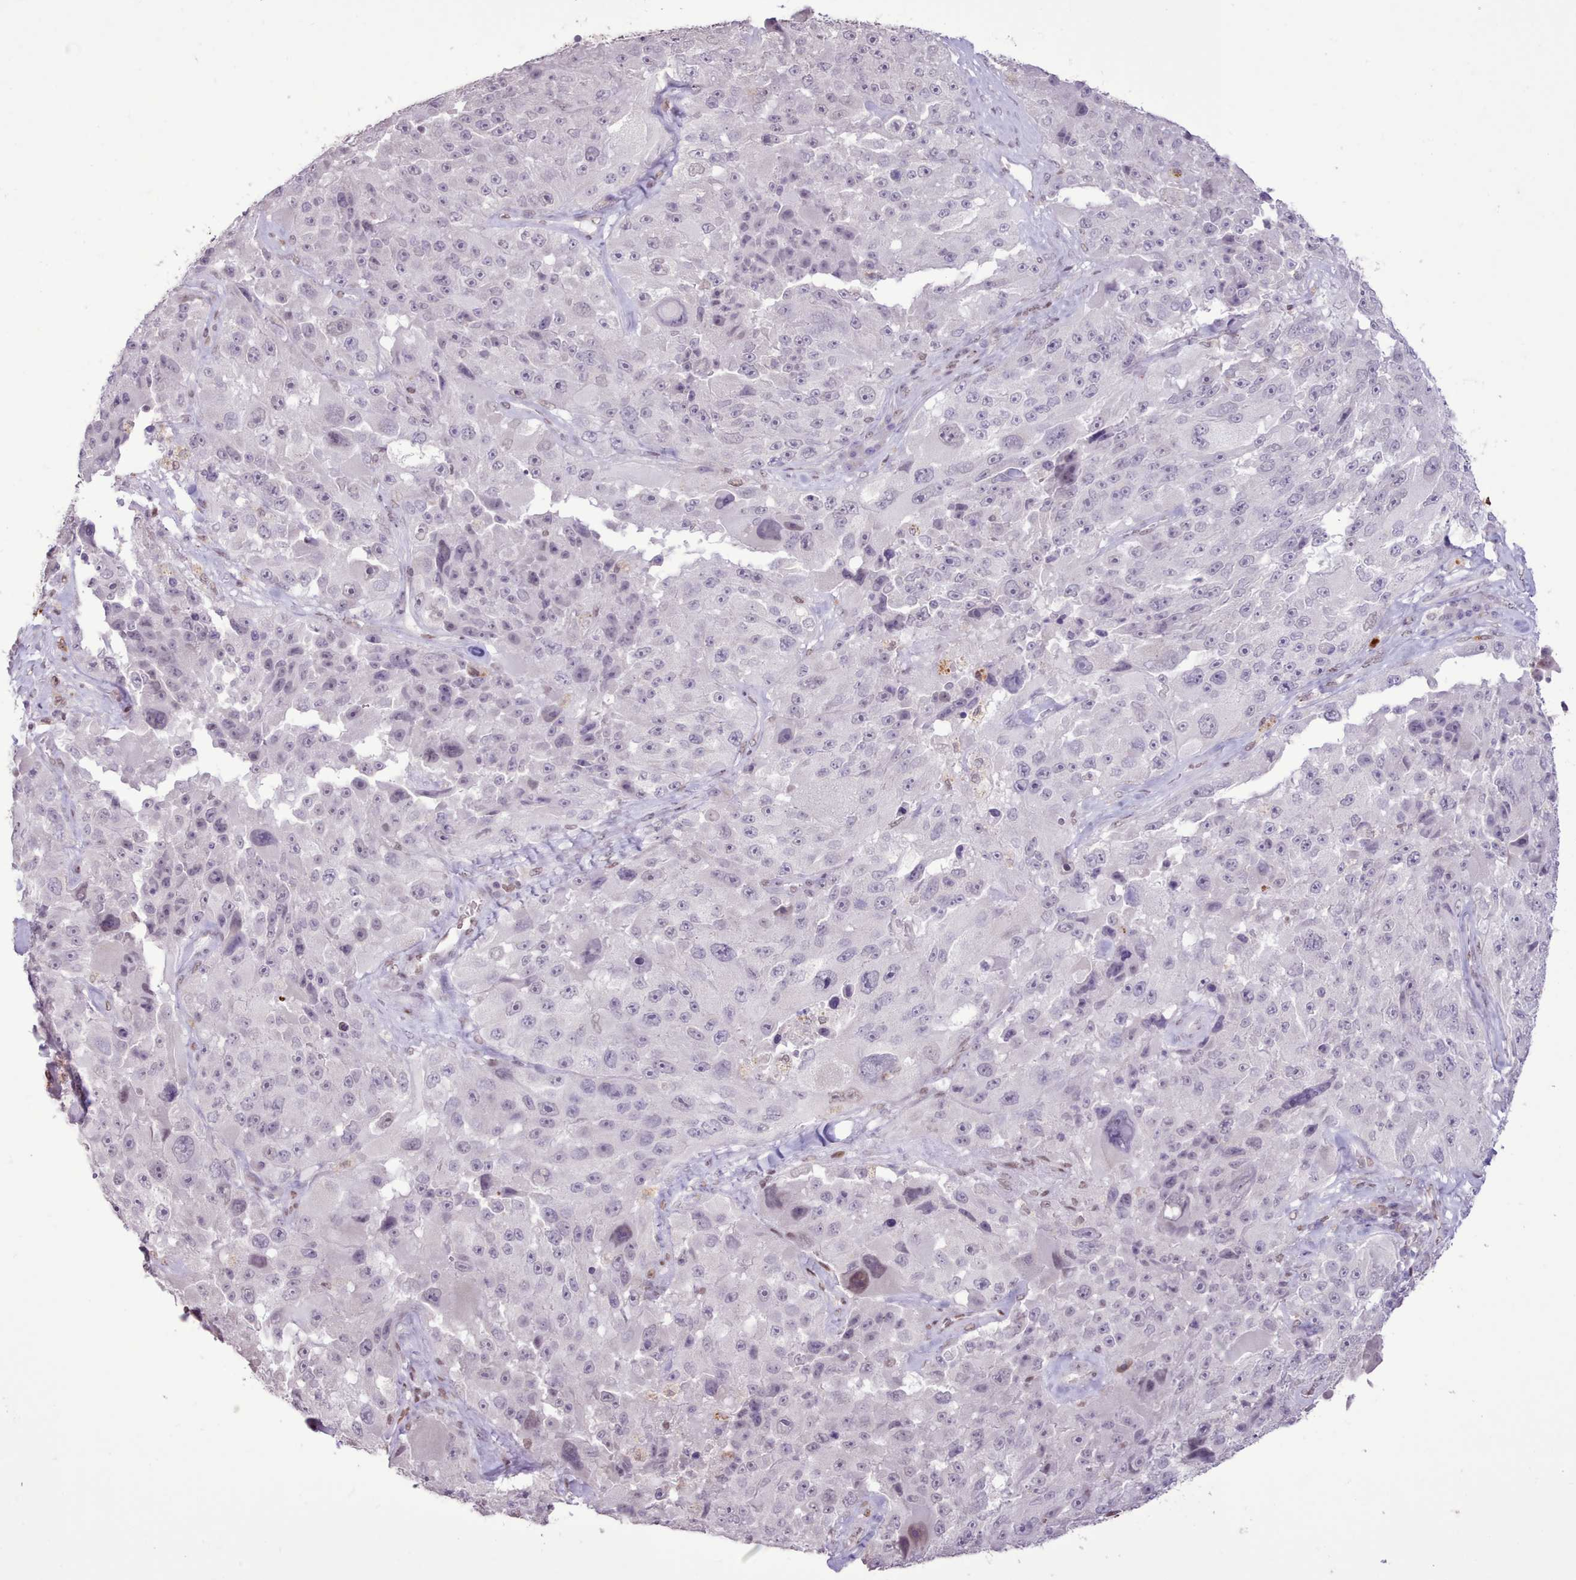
{"staining": {"intensity": "negative", "quantity": "none", "location": "none"}, "tissue": "melanoma", "cell_type": "Tumor cells", "image_type": "cancer", "snomed": [{"axis": "morphology", "description": "Malignant melanoma, Metastatic site"}, {"axis": "topography", "description": "Lymph node"}], "caption": "Melanoma was stained to show a protein in brown. There is no significant positivity in tumor cells. The staining was performed using DAB (3,3'-diaminobenzidine) to visualize the protein expression in brown, while the nuclei were stained in blue with hematoxylin (Magnification: 20x).", "gene": "TAF15", "patient": {"sex": "male", "age": 62}}